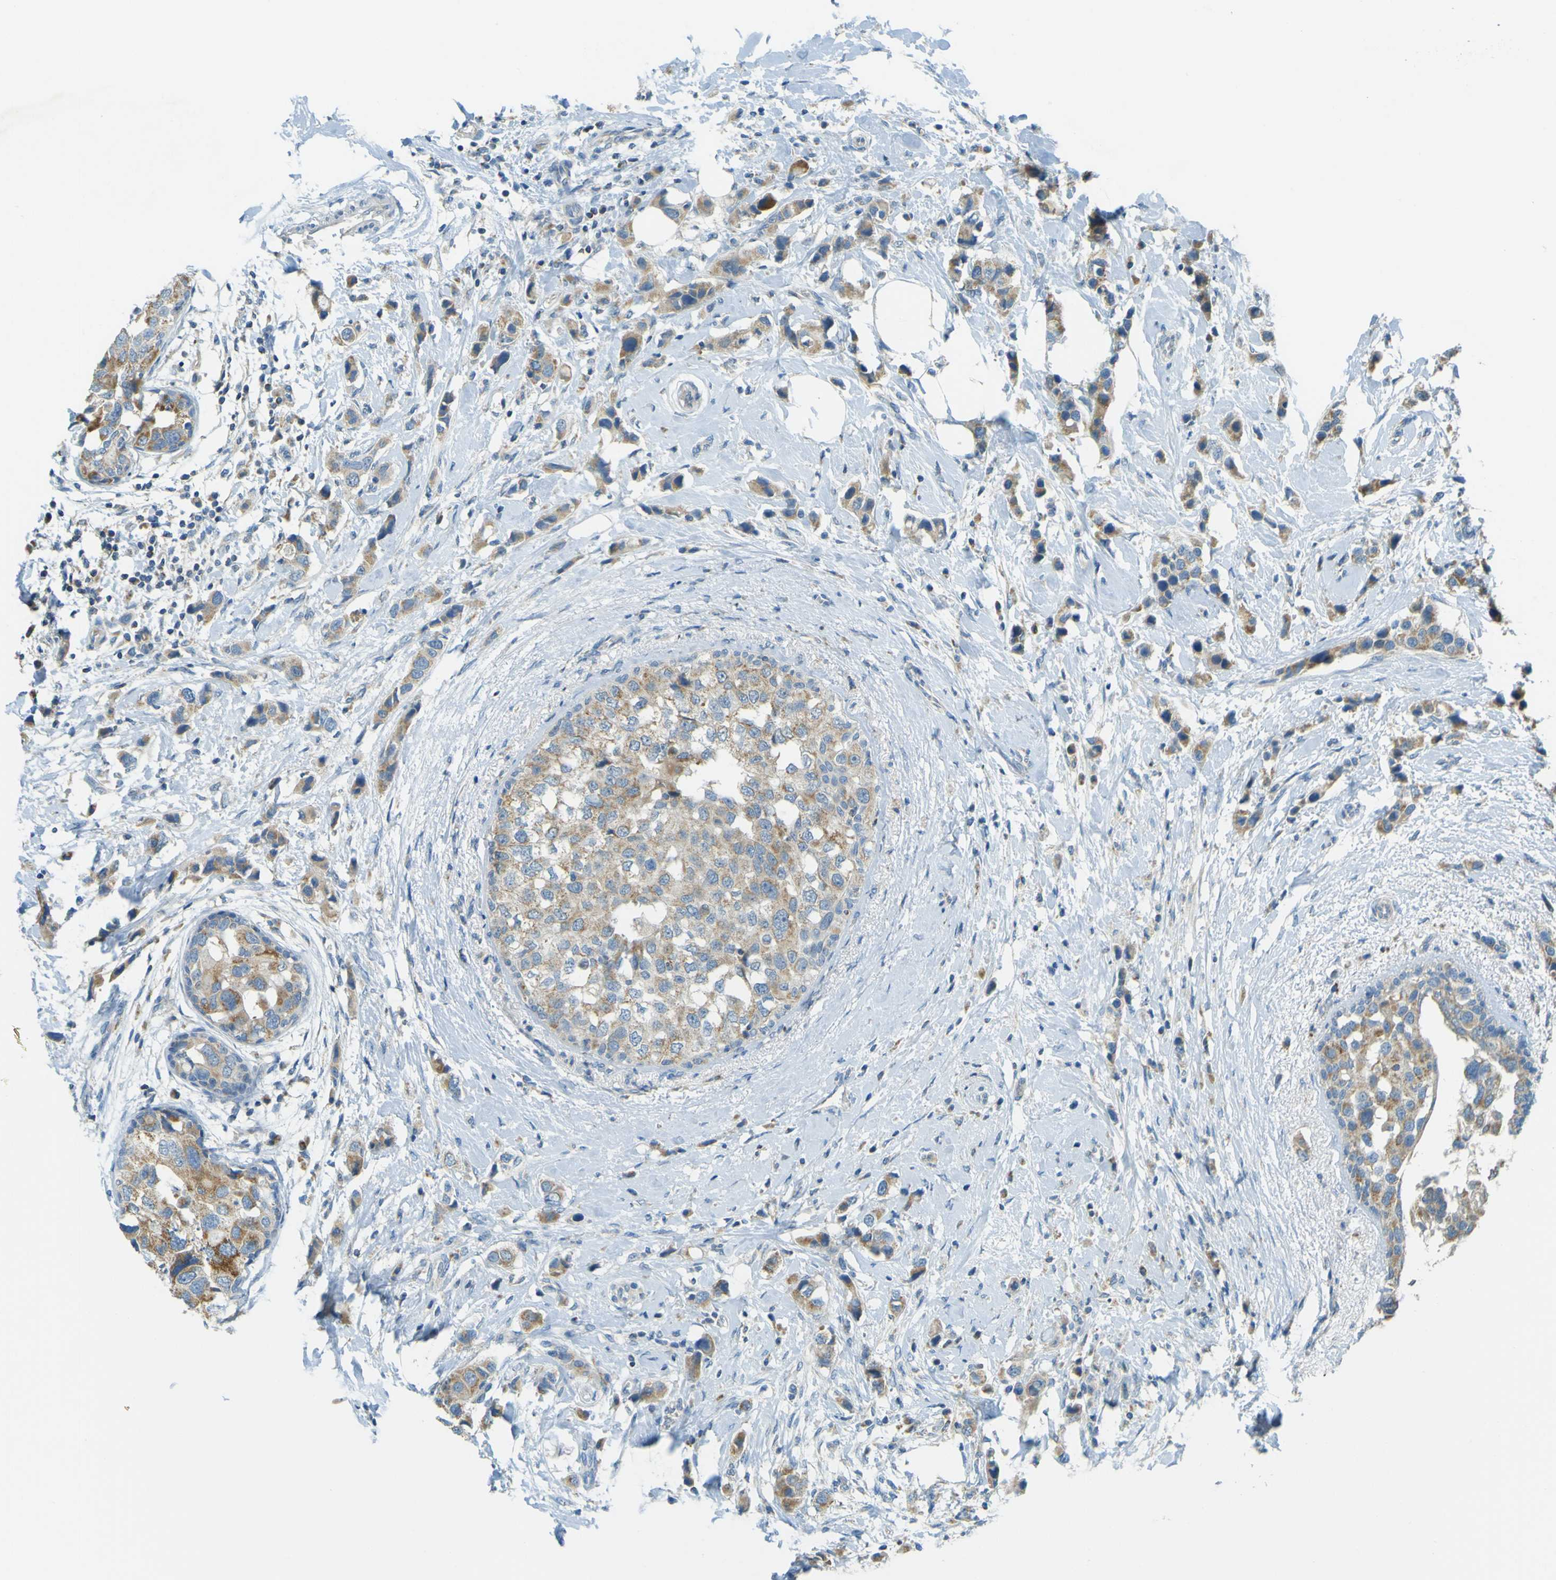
{"staining": {"intensity": "moderate", "quantity": ">75%", "location": "cytoplasmic/membranous"}, "tissue": "breast cancer", "cell_type": "Tumor cells", "image_type": "cancer", "snomed": [{"axis": "morphology", "description": "Duct carcinoma"}, {"axis": "topography", "description": "Breast"}], "caption": "Protein expression analysis of human breast cancer (infiltrating ductal carcinoma) reveals moderate cytoplasmic/membranous staining in approximately >75% of tumor cells.", "gene": "FKTN", "patient": {"sex": "female", "age": 72}}